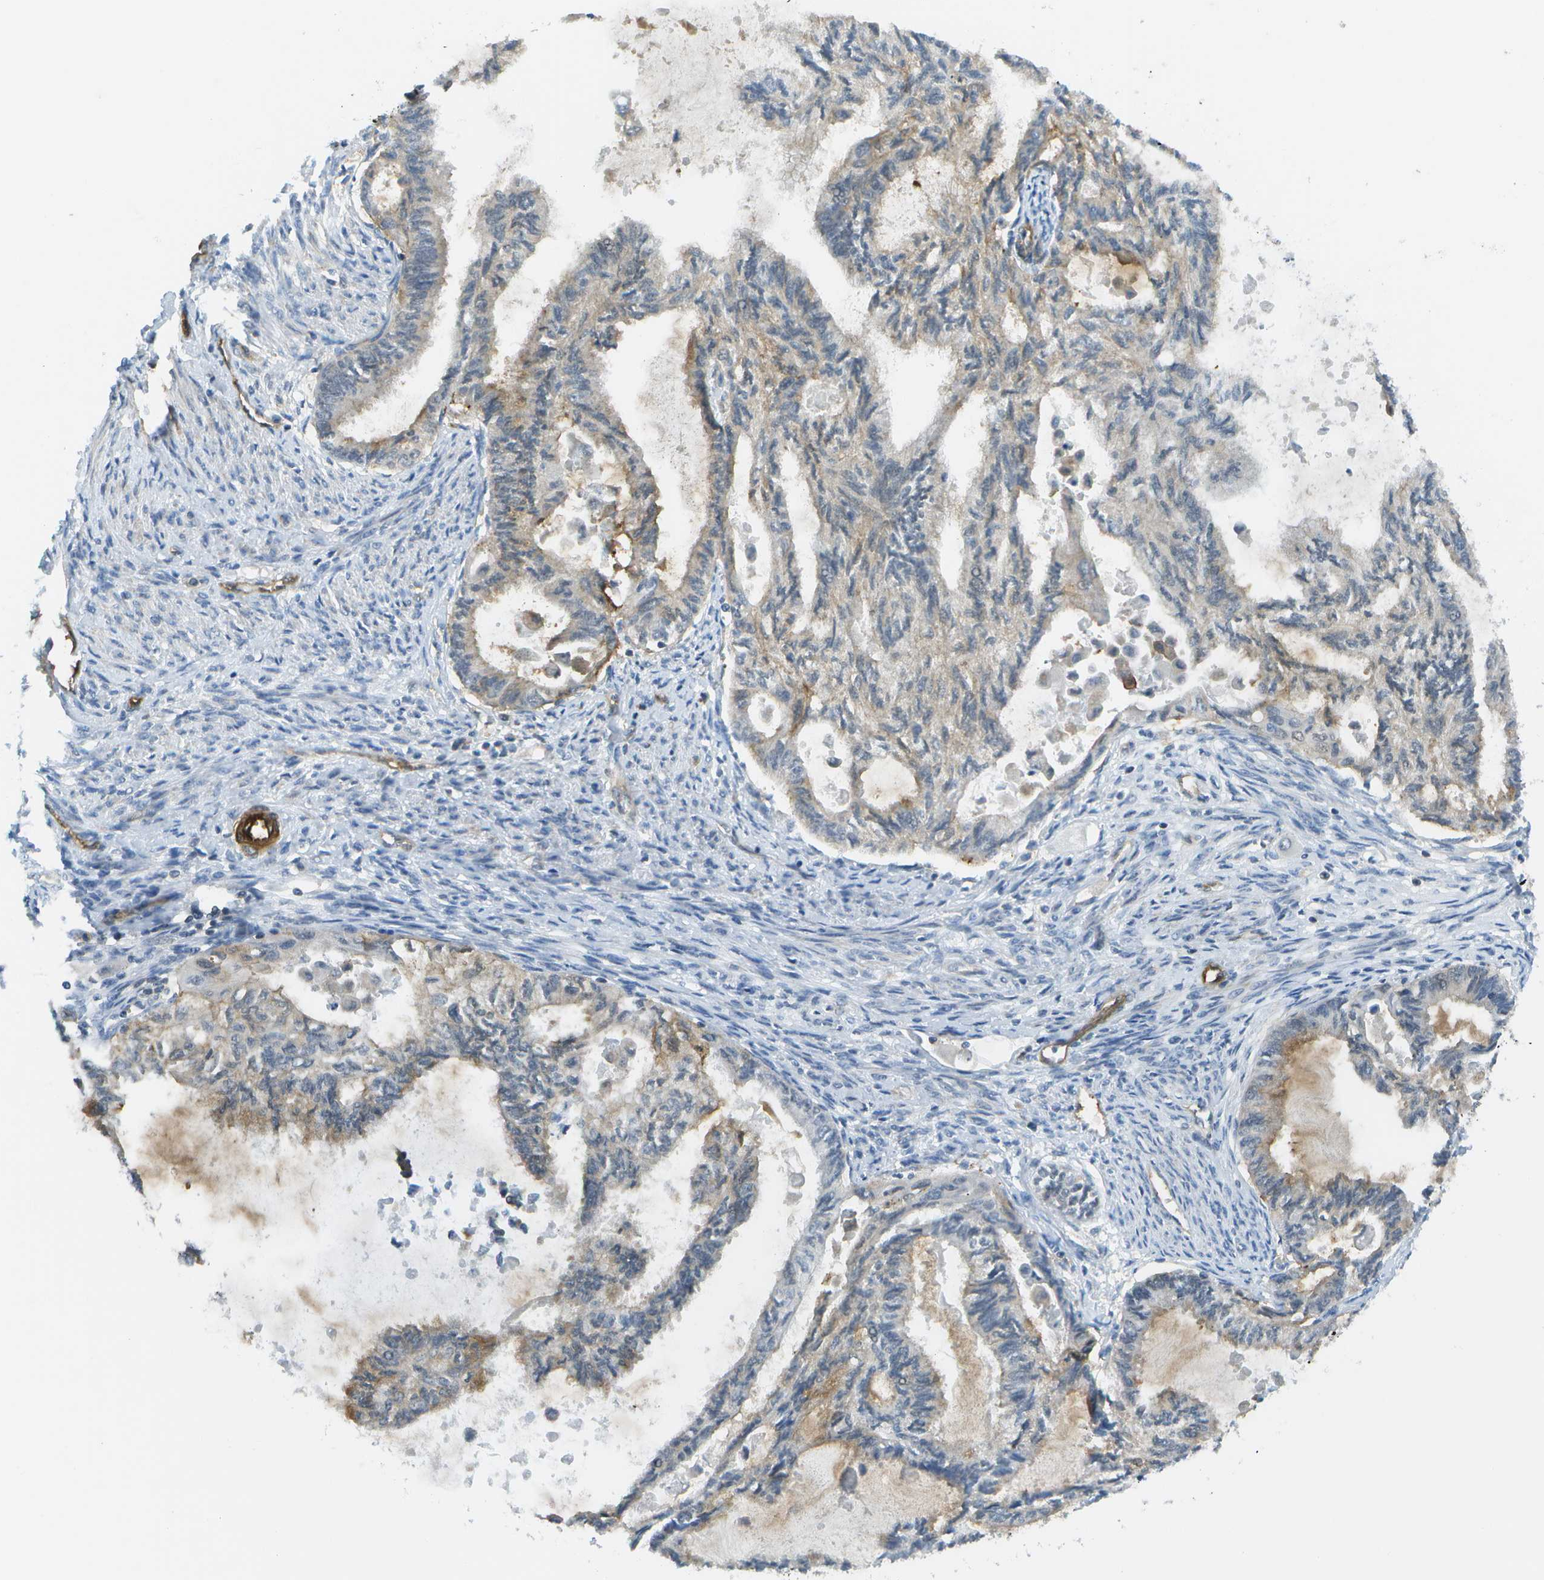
{"staining": {"intensity": "weak", "quantity": ">75%", "location": "cytoplasmic/membranous"}, "tissue": "cervical cancer", "cell_type": "Tumor cells", "image_type": "cancer", "snomed": [{"axis": "morphology", "description": "Normal tissue, NOS"}, {"axis": "morphology", "description": "Adenocarcinoma, NOS"}, {"axis": "topography", "description": "Cervix"}, {"axis": "topography", "description": "Endometrium"}], "caption": "Brown immunohistochemical staining in human cervical cancer shows weak cytoplasmic/membranous staining in approximately >75% of tumor cells.", "gene": "KIAA0040", "patient": {"sex": "female", "age": 86}}